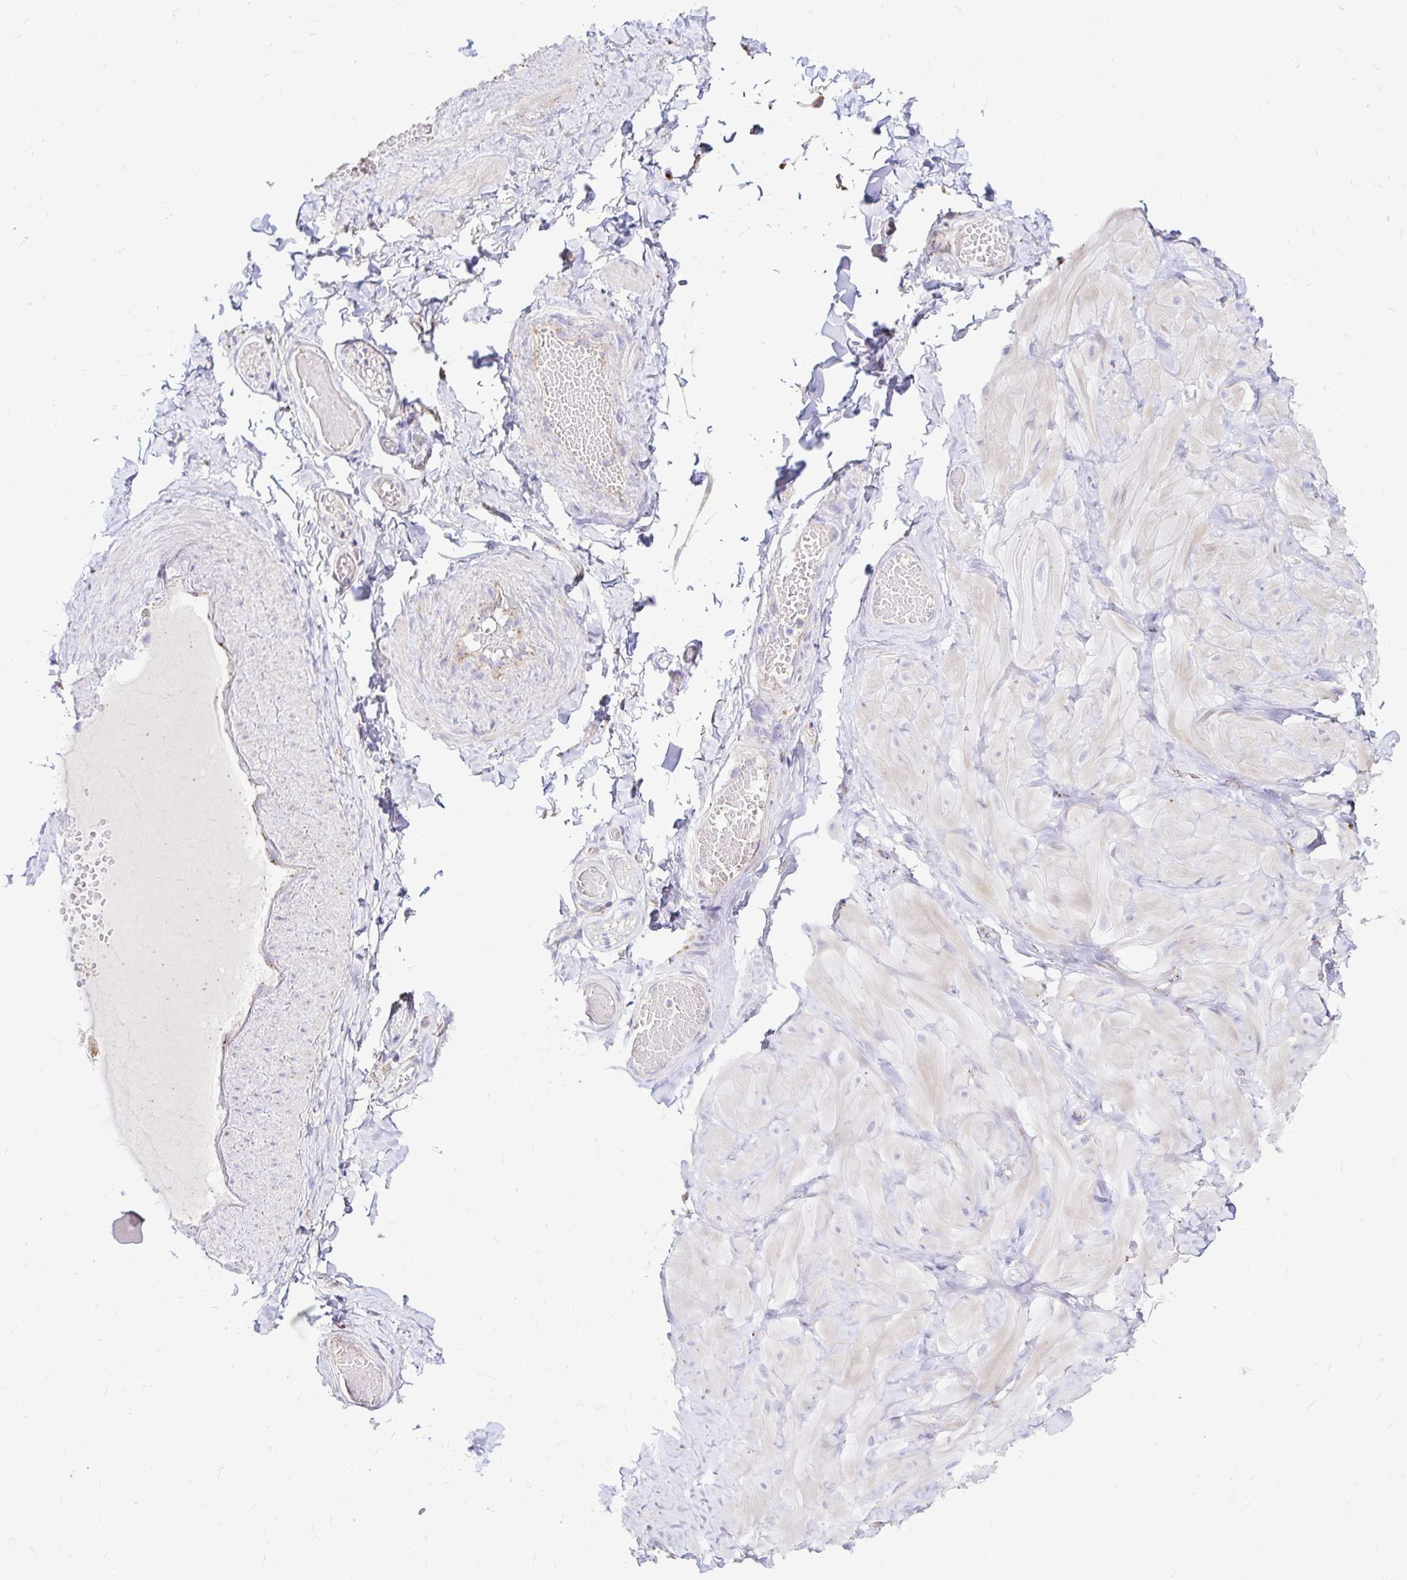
{"staining": {"intensity": "negative", "quantity": "none", "location": "none"}, "tissue": "soft tissue", "cell_type": "Fibroblasts", "image_type": "normal", "snomed": [{"axis": "morphology", "description": "Normal tissue, NOS"}, {"axis": "topography", "description": "Soft tissue"}, {"axis": "topography", "description": "Adipose tissue"}, {"axis": "topography", "description": "Vascular tissue"}, {"axis": "topography", "description": "Peripheral nerve tissue"}], "caption": "A photomicrograph of human soft tissue is negative for staining in fibroblasts.", "gene": "FUCA1", "patient": {"sex": "male", "age": 29}}